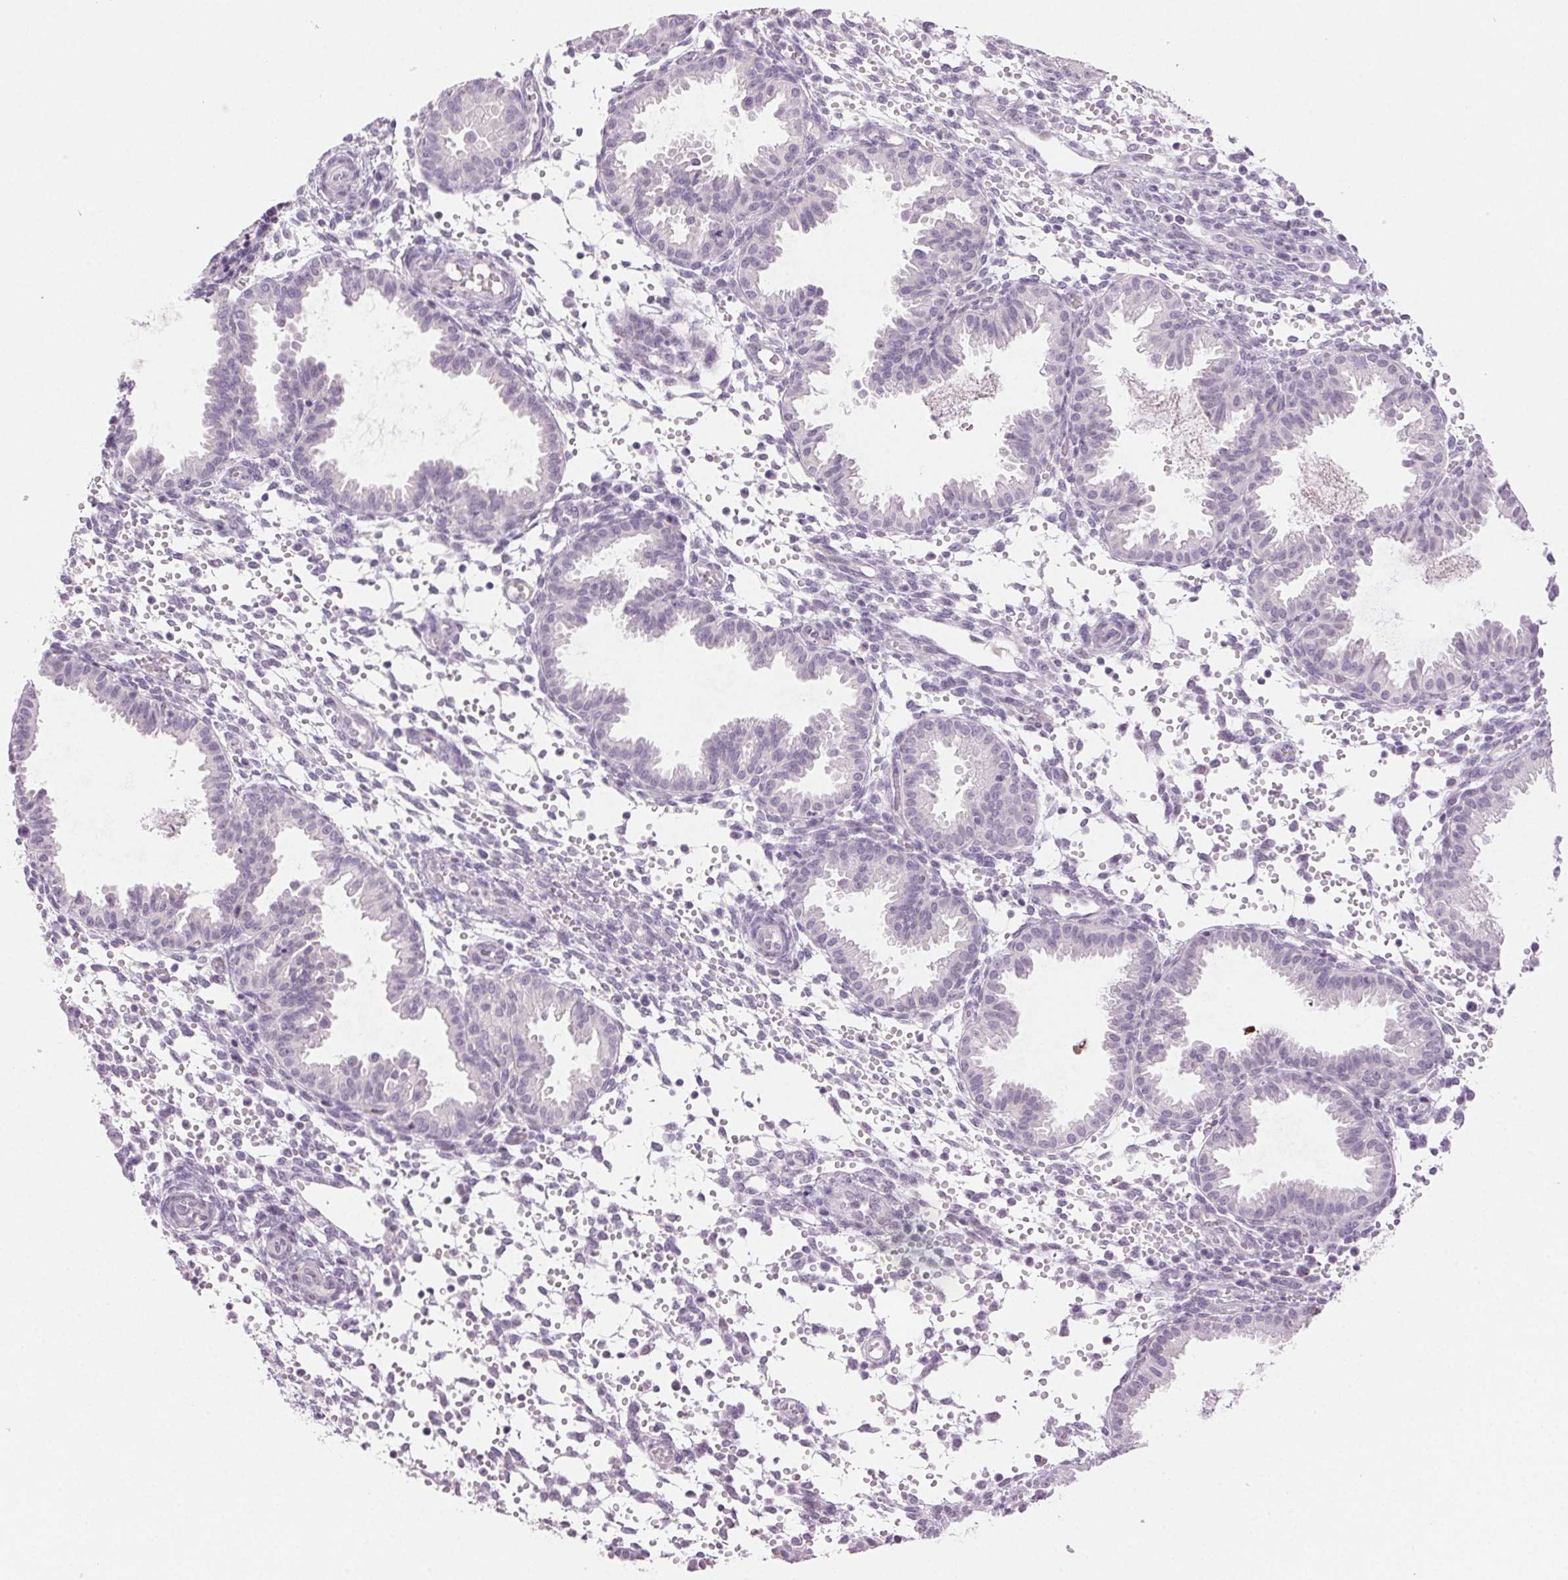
{"staining": {"intensity": "negative", "quantity": "none", "location": "none"}, "tissue": "endometrium", "cell_type": "Cells in endometrial stroma", "image_type": "normal", "snomed": [{"axis": "morphology", "description": "Normal tissue, NOS"}, {"axis": "topography", "description": "Endometrium"}], "caption": "IHC of unremarkable human endometrium reveals no positivity in cells in endometrial stroma.", "gene": "BPIFB2", "patient": {"sex": "female", "age": 33}}